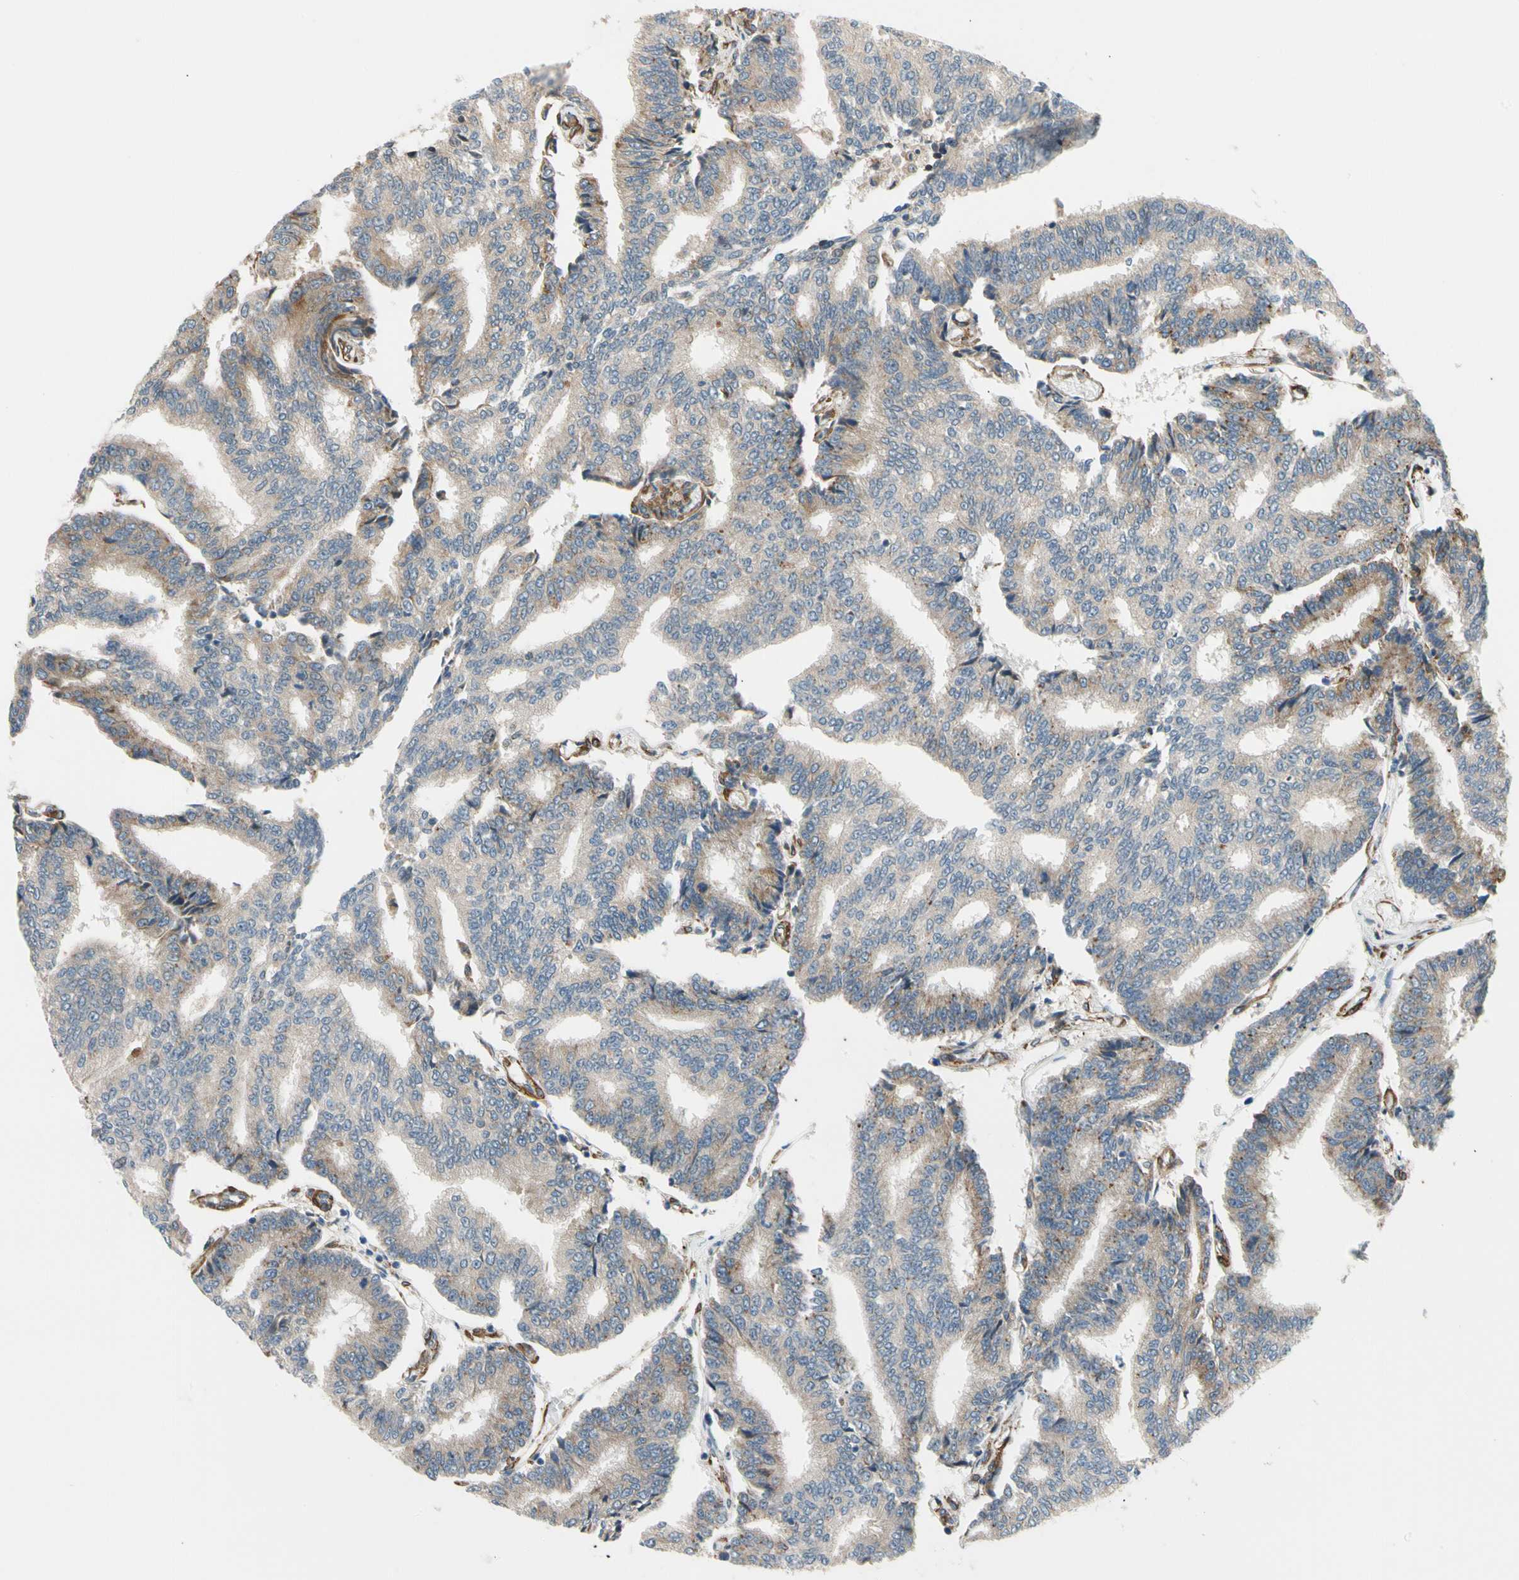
{"staining": {"intensity": "weak", "quantity": ">75%", "location": "cytoplasmic/membranous"}, "tissue": "prostate cancer", "cell_type": "Tumor cells", "image_type": "cancer", "snomed": [{"axis": "morphology", "description": "Adenocarcinoma, High grade"}, {"axis": "topography", "description": "Prostate"}], "caption": "Tumor cells reveal low levels of weak cytoplasmic/membranous expression in about >75% of cells in high-grade adenocarcinoma (prostate). (IHC, brightfield microscopy, high magnification).", "gene": "LIMK2", "patient": {"sex": "male", "age": 55}}